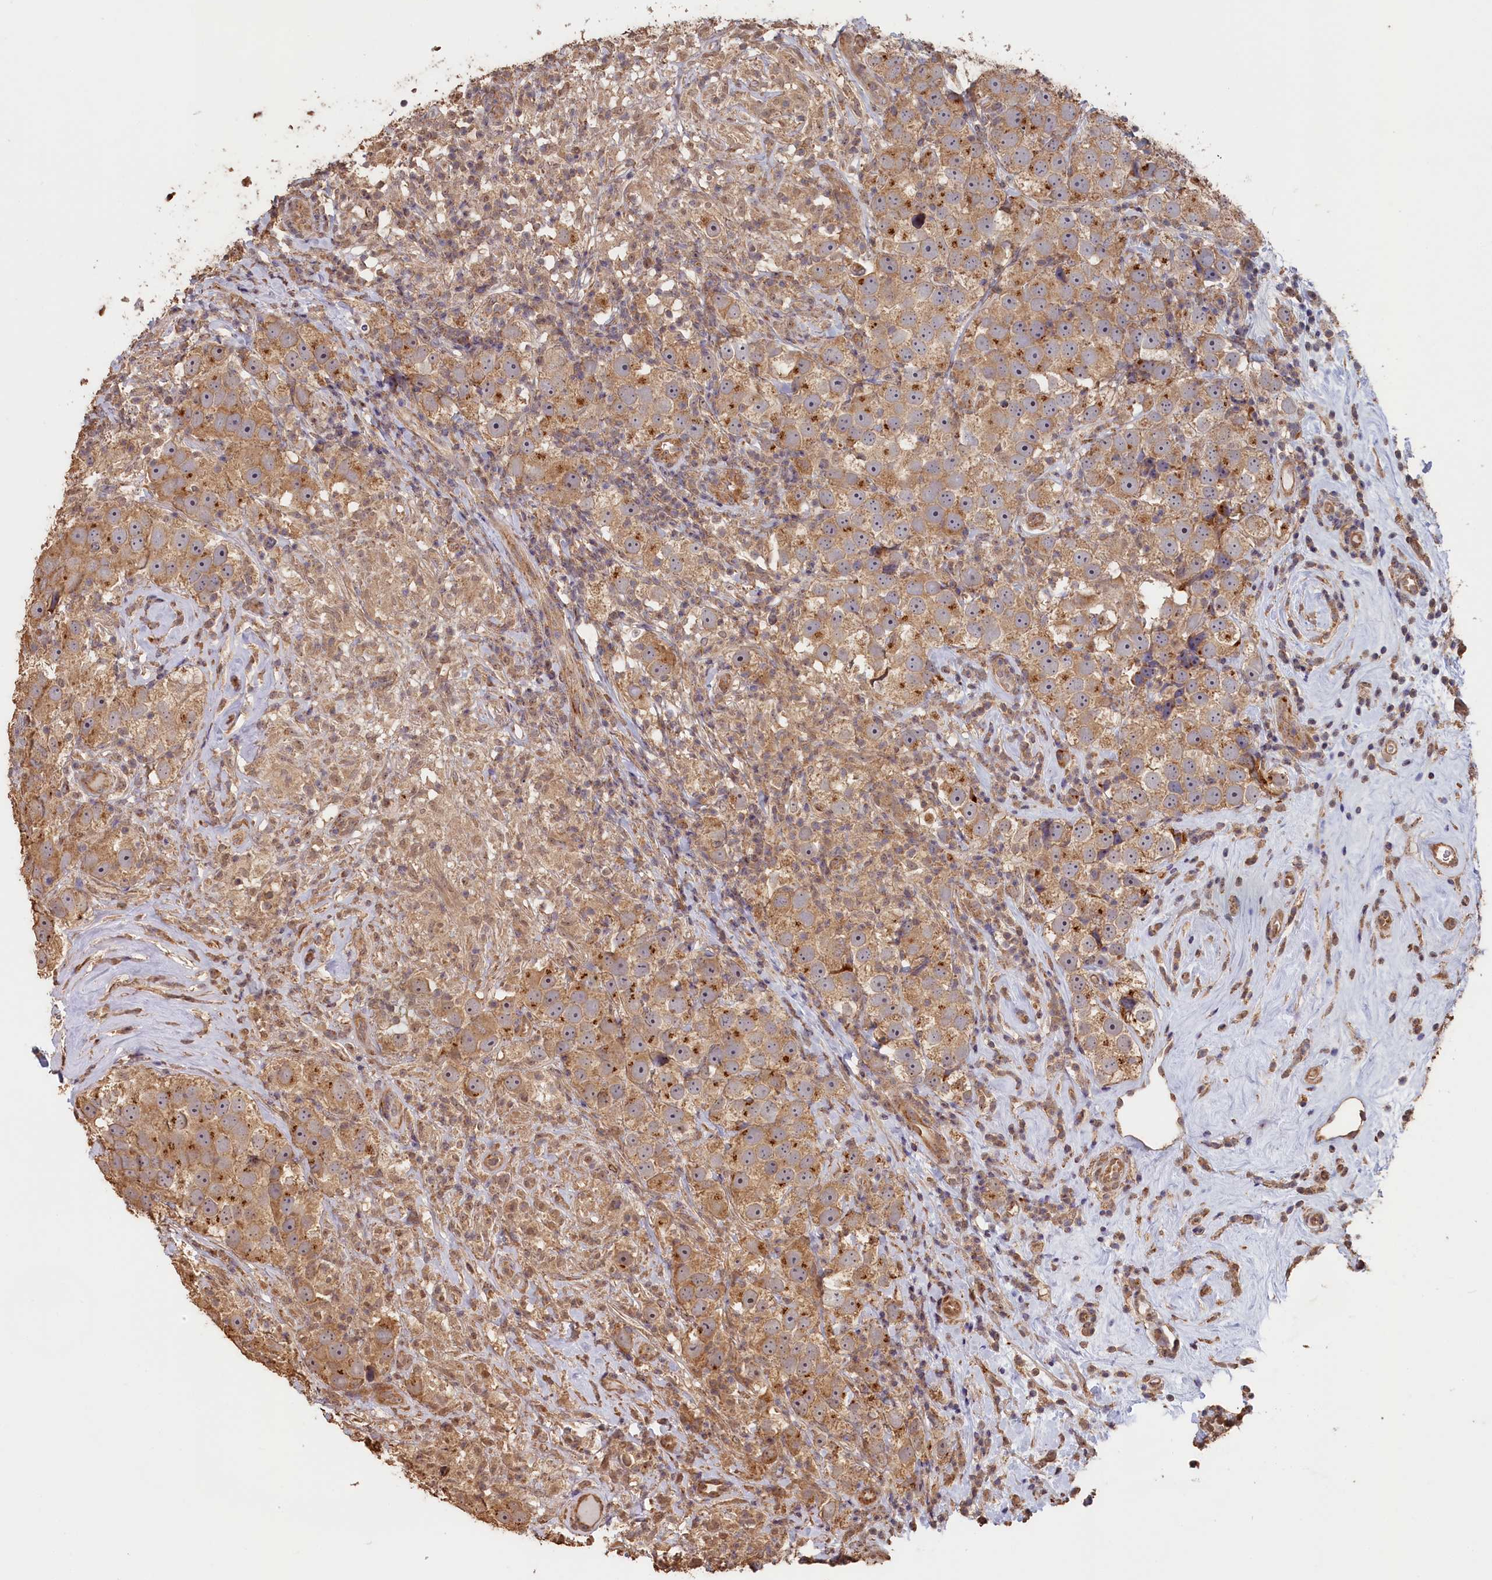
{"staining": {"intensity": "moderate", "quantity": ">75%", "location": "cytoplasmic/membranous"}, "tissue": "testis cancer", "cell_type": "Tumor cells", "image_type": "cancer", "snomed": [{"axis": "morphology", "description": "Seminoma, NOS"}, {"axis": "topography", "description": "Testis"}], "caption": "Testis cancer (seminoma) stained with DAB (3,3'-diaminobenzidine) immunohistochemistry (IHC) shows medium levels of moderate cytoplasmic/membranous staining in about >75% of tumor cells.", "gene": "STX16", "patient": {"sex": "male", "age": 49}}